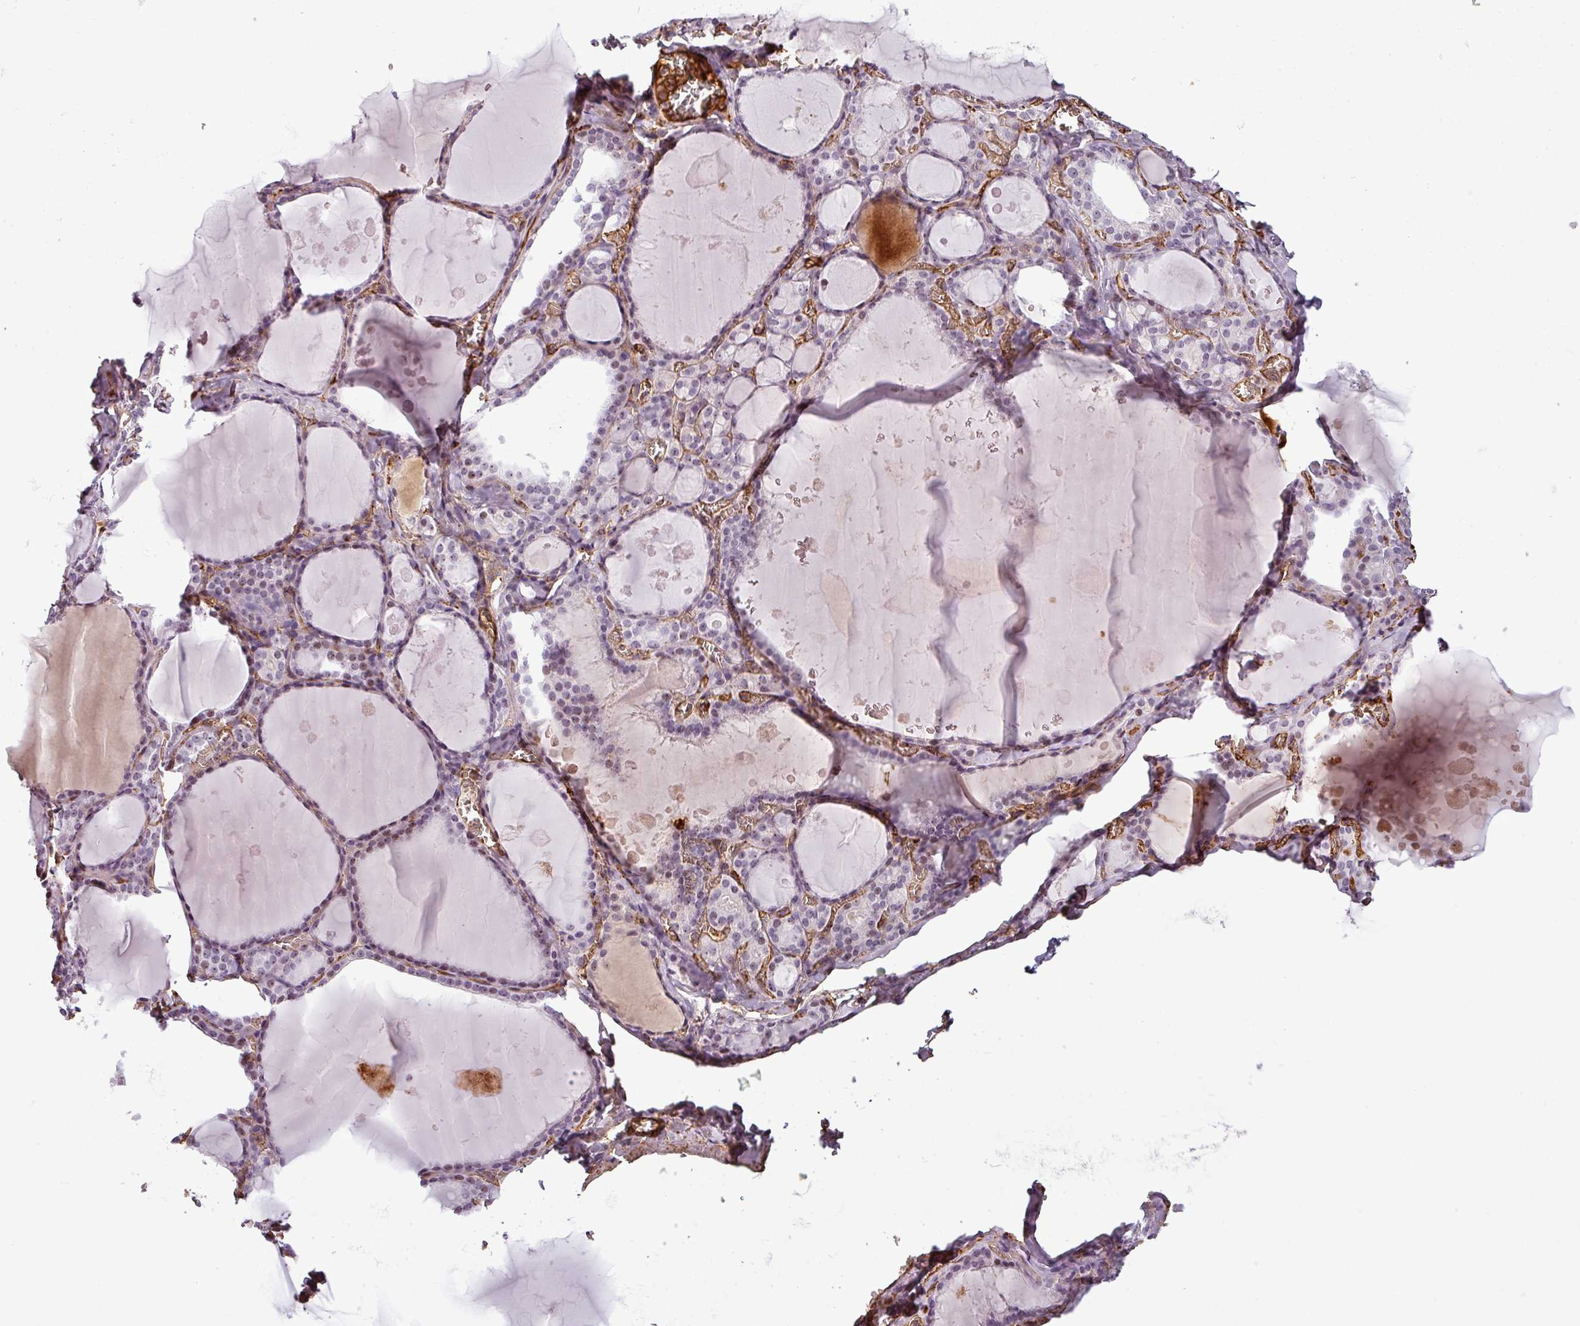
{"staining": {"intensity": "negative", "quantity": "none", "location": "none"}, "tissue": "thyroid gland", "cell_type": "Glandular cells", "image_type": "normal", "snomed": [{"axis": "morphology", "description": "Normal tissue, NOS"}, {"axis": "topography", "description": "Thyroid gland"}], "caption": "Histopathology image shows no significant protein staining in glandular cells of normal thyroid gland.", "gene": "APOC1", "patient": {"sex": "male", "age": 56}}